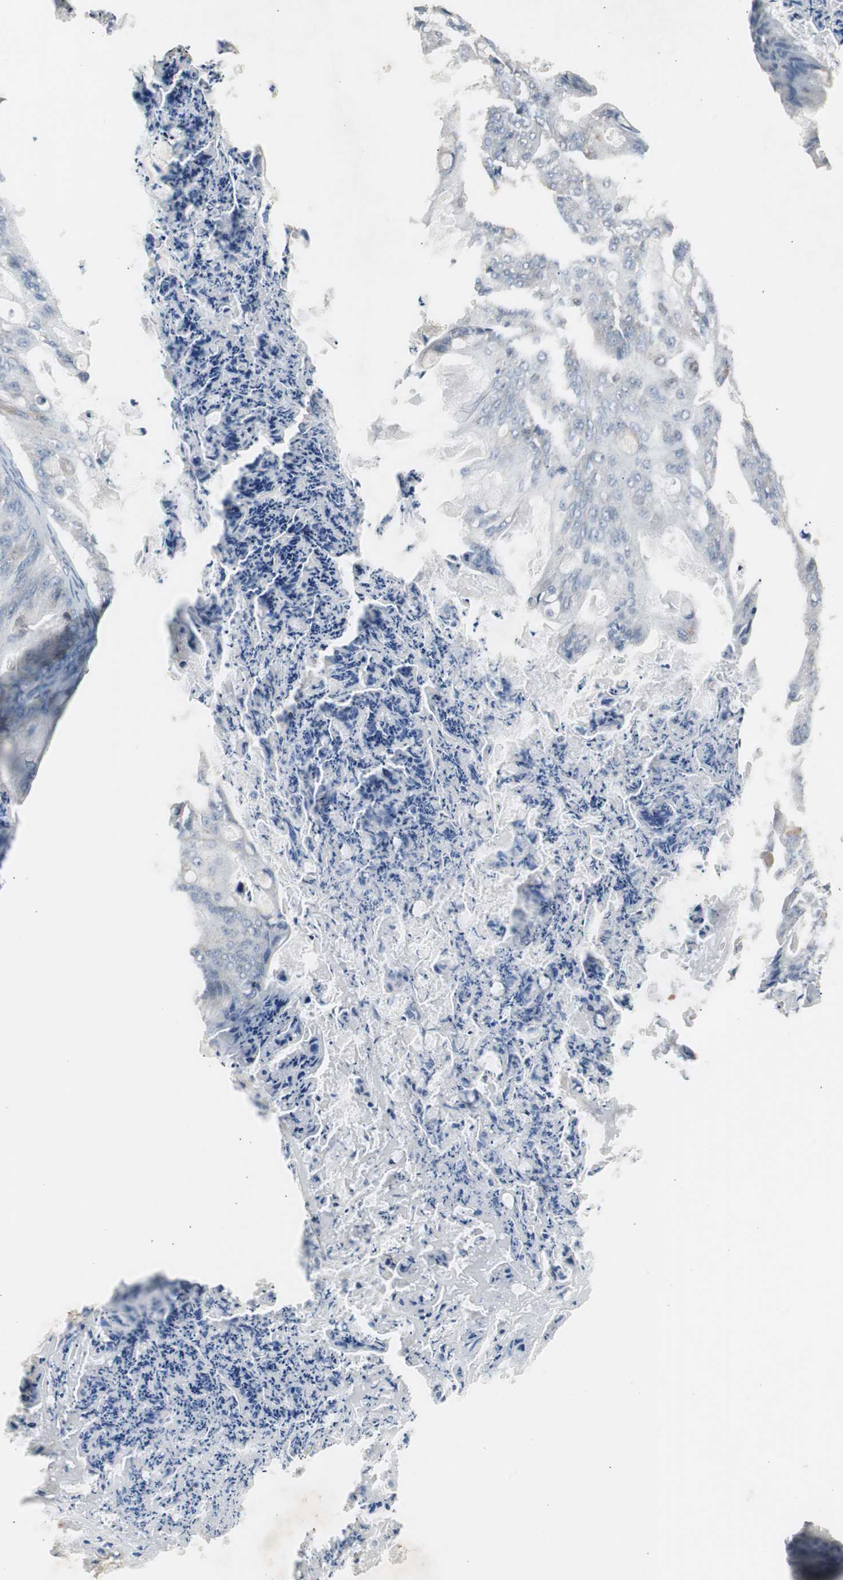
{"staining": {"intensity": "negative", "quantity": "none", "location": "none"}, "tissue": "ovarian cancer", "cell_type": "Tumor cells", "image_type": "cancer", "snomed": [{"axis": "morphology", "description": "Cystadenocarcinoma, mucinous, NOS"}, {"axis": "topography", "description": "Ovary"}], "caption": "Immunohistochemistry photomicrograph of neoplastic tissue: human ovarian cancer stained with DAB (3,3'-diaminobenzidine) demonstrates no significant protein positivity in tumor cells. The staining is performed using DAB brown chromogen with nuclei counter-stained in using hematoxylin.", "gene": "TK1", "patient": {"sex": "female", "age": 36}}